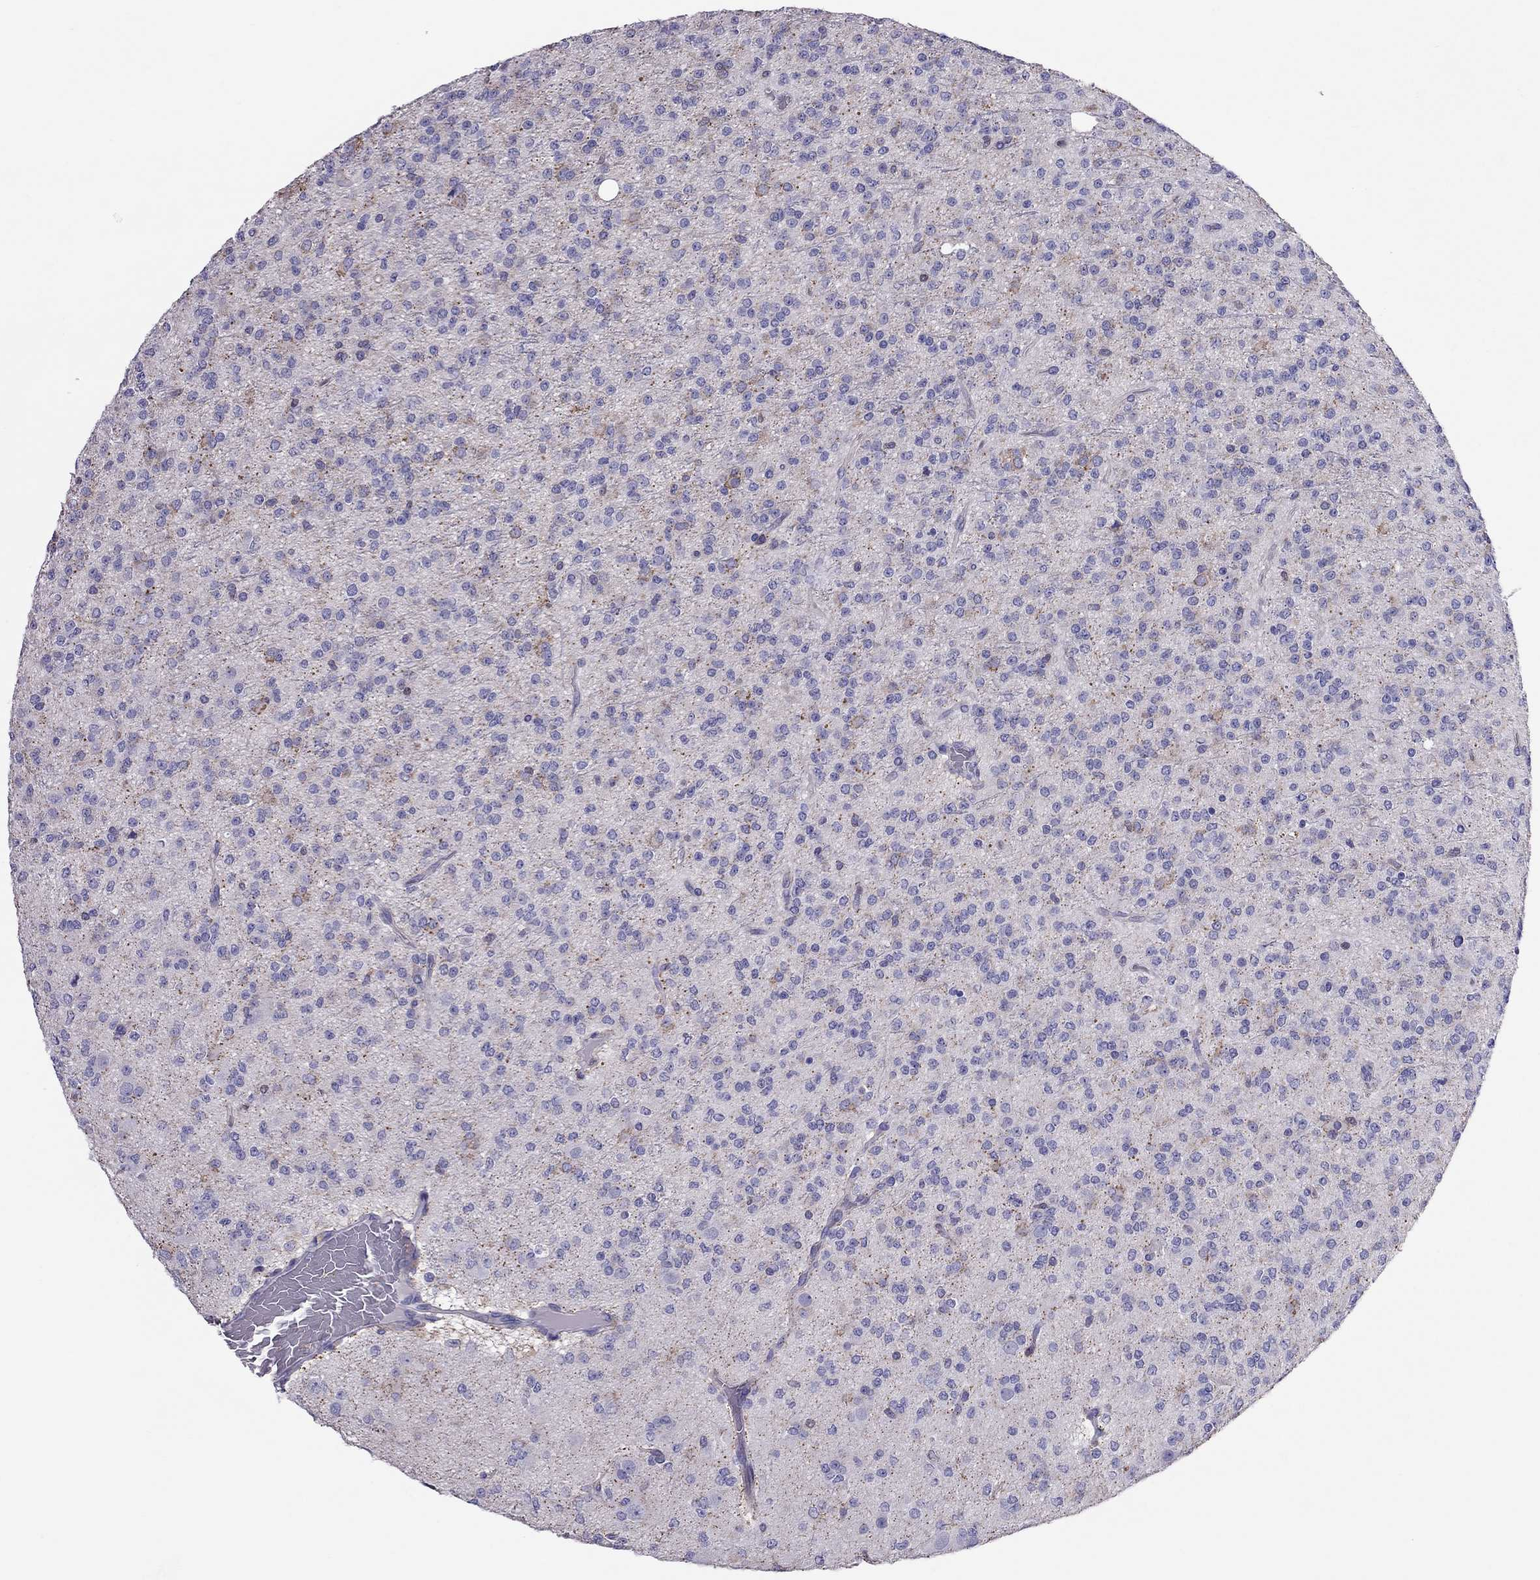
{"staining": {"intensity": "negative", "quantity": "none", "location": "none"}, "tissue": "glioma", "cell_type": "Tumor cells", "image_type": "cancer", "snomed": [{"axis": "morphology", "description": "Glioma, malignant, Low grade"}, {"axis": "topography", "description": "Brain"}], "caption": "Immunohistochemistry (IHC) histopathology image of human glioma stained for a protein (brown), which shows no expression in tumor cells.", "gene": "TEX22", "patient": {"sex": "male", "age": 27}}